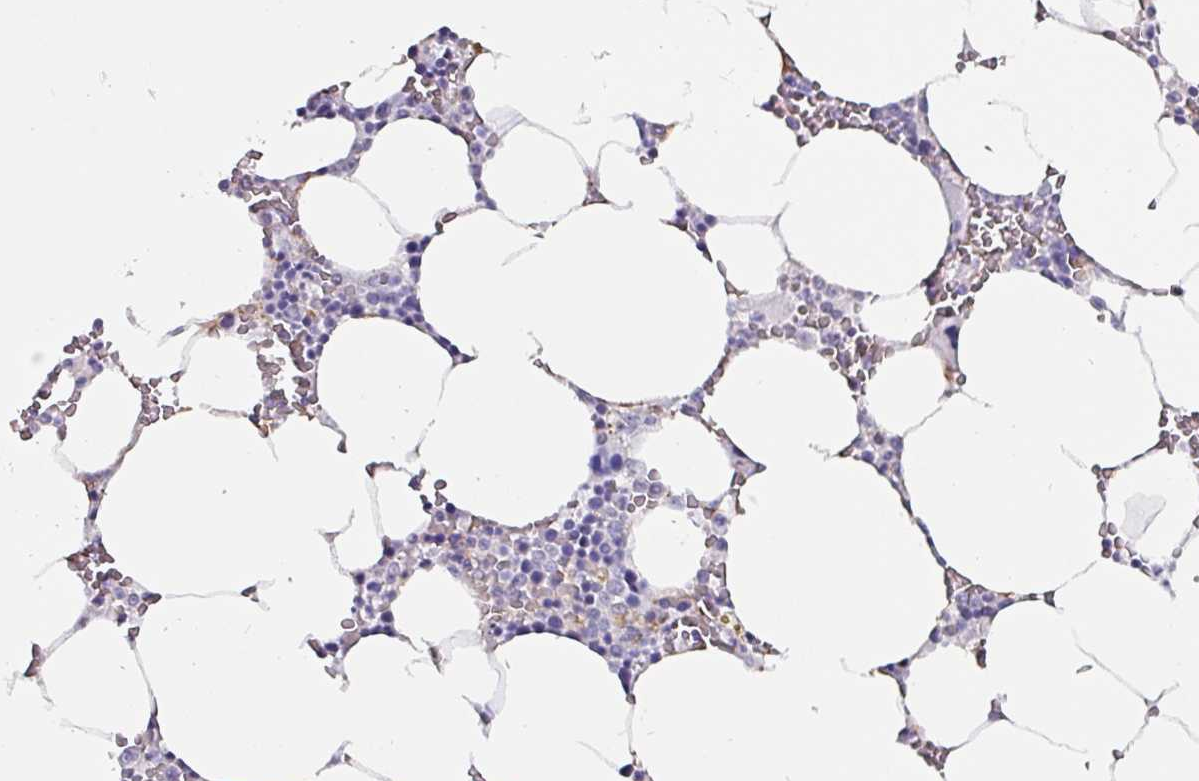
{"staining": {"intensity": "negative", "quantity": "none", "location": "none"}, "tissue": "bone marrow", "cell_type": "Hematopoietic cells", "image_type": "normal", "snomed": [{"axis": "morphology", "description": "Normal tissue, NOS"}, {"axis": "topography", "description": "Bone marrow"}], "caption": "Human bone marrow stained for a protein using immunohistochemistry (IHC) reveals no positivity in hematopoietic cells.", "gene": "ZNF816", "patient": {"sex": "male", "age": 70}}